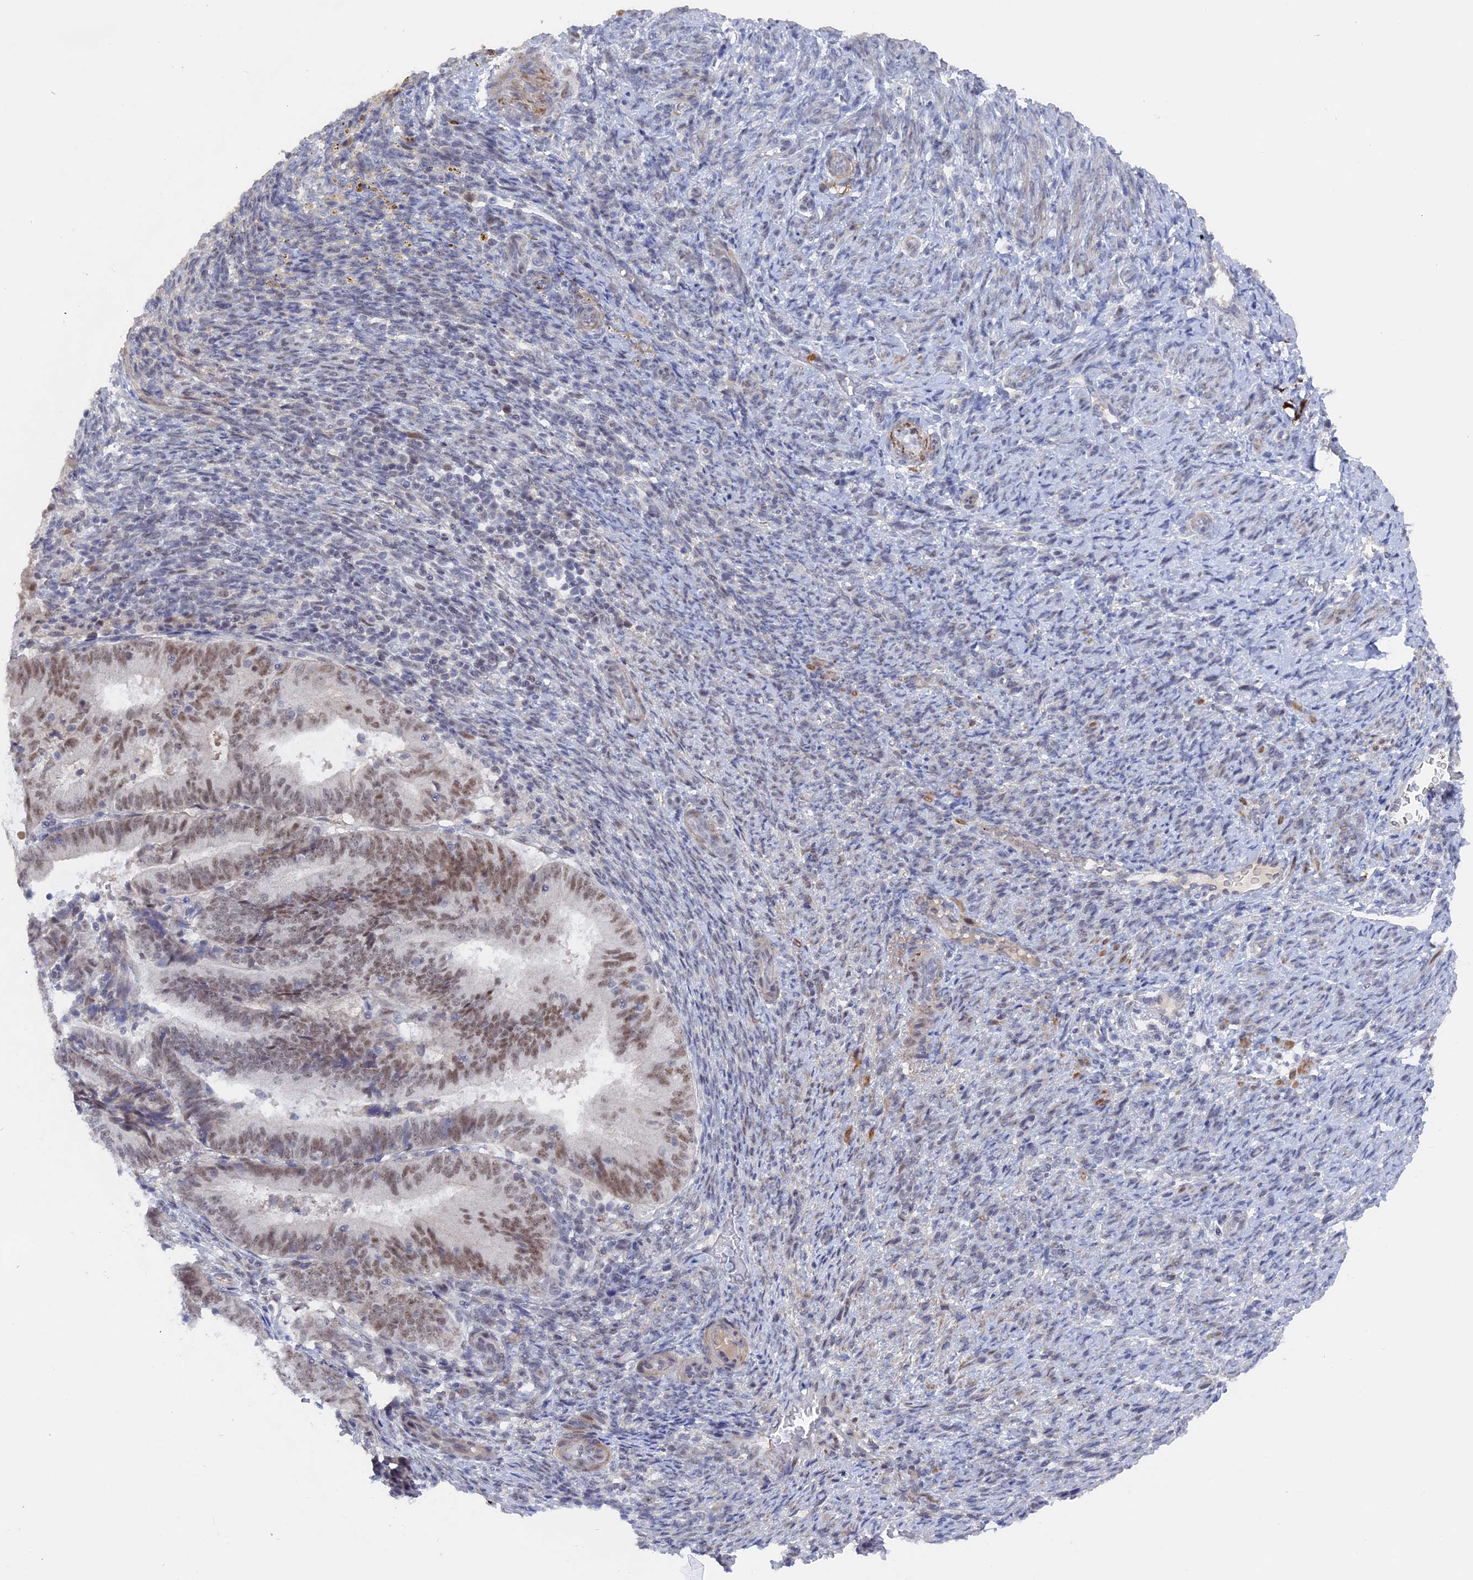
{"staining": {"intensity": "moderate", "quantity": "25%-75%", "location": "nuclear"}, "tissue": "endometrial cancer", "cell_type": "Tumor cells", "image_type": "cancer", "snomed": [{"axis": "morphology", "description": "Adenocarcinoma, NOS"}, {"axis": "topography", "description": "Endometrium"}], "caption": "A high-resolution histopathology image shows immunohistochemistry staining of endometrial cancer (adenocarcinoma), which shows moderate nuclear expression in about 25%-75% of tumor cells.", "gene": "BRD2", "patient": {"sex": "female", "age": 70}}